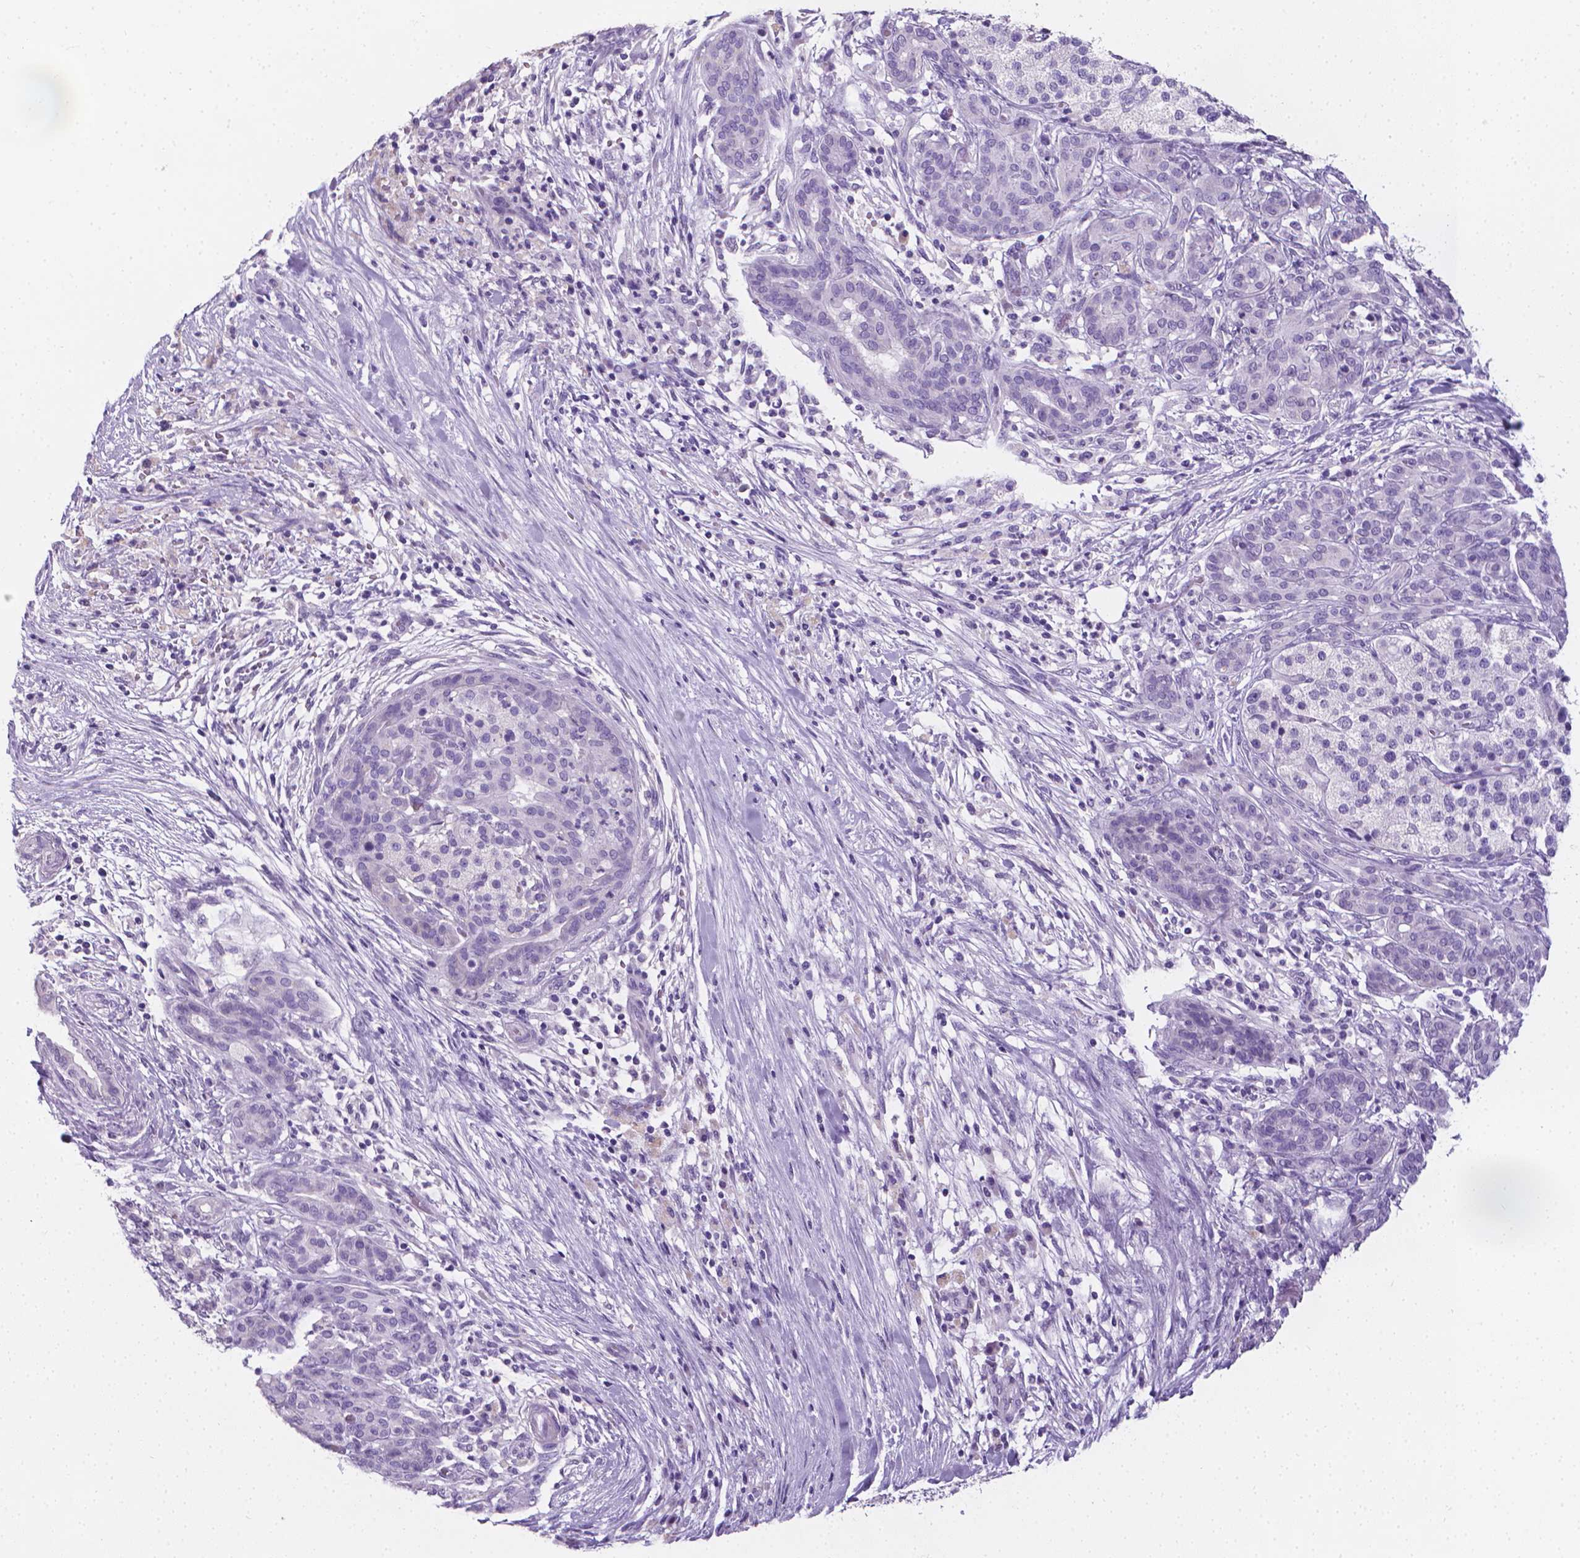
{"staining": {"intensity": "negative", "quantity": "none", "location": "none"}, "tissue": "pancreatic cancer", "cell_type": "Tumor cells", "image_type": "cancer", "snomed": [{"axis": "morphology", "description": "Adenocarcinoma, NOS"}, {"axis": "topography", "description": "Pancreas"}], "caption": "The immunohistochemistry (IHC) micrograph has no significant positivity in tumor cells of pancreatic adenocarcinoma tissue.", "gene": "XPNPEP2", "patient": {"sex": "male", "age": 44}}